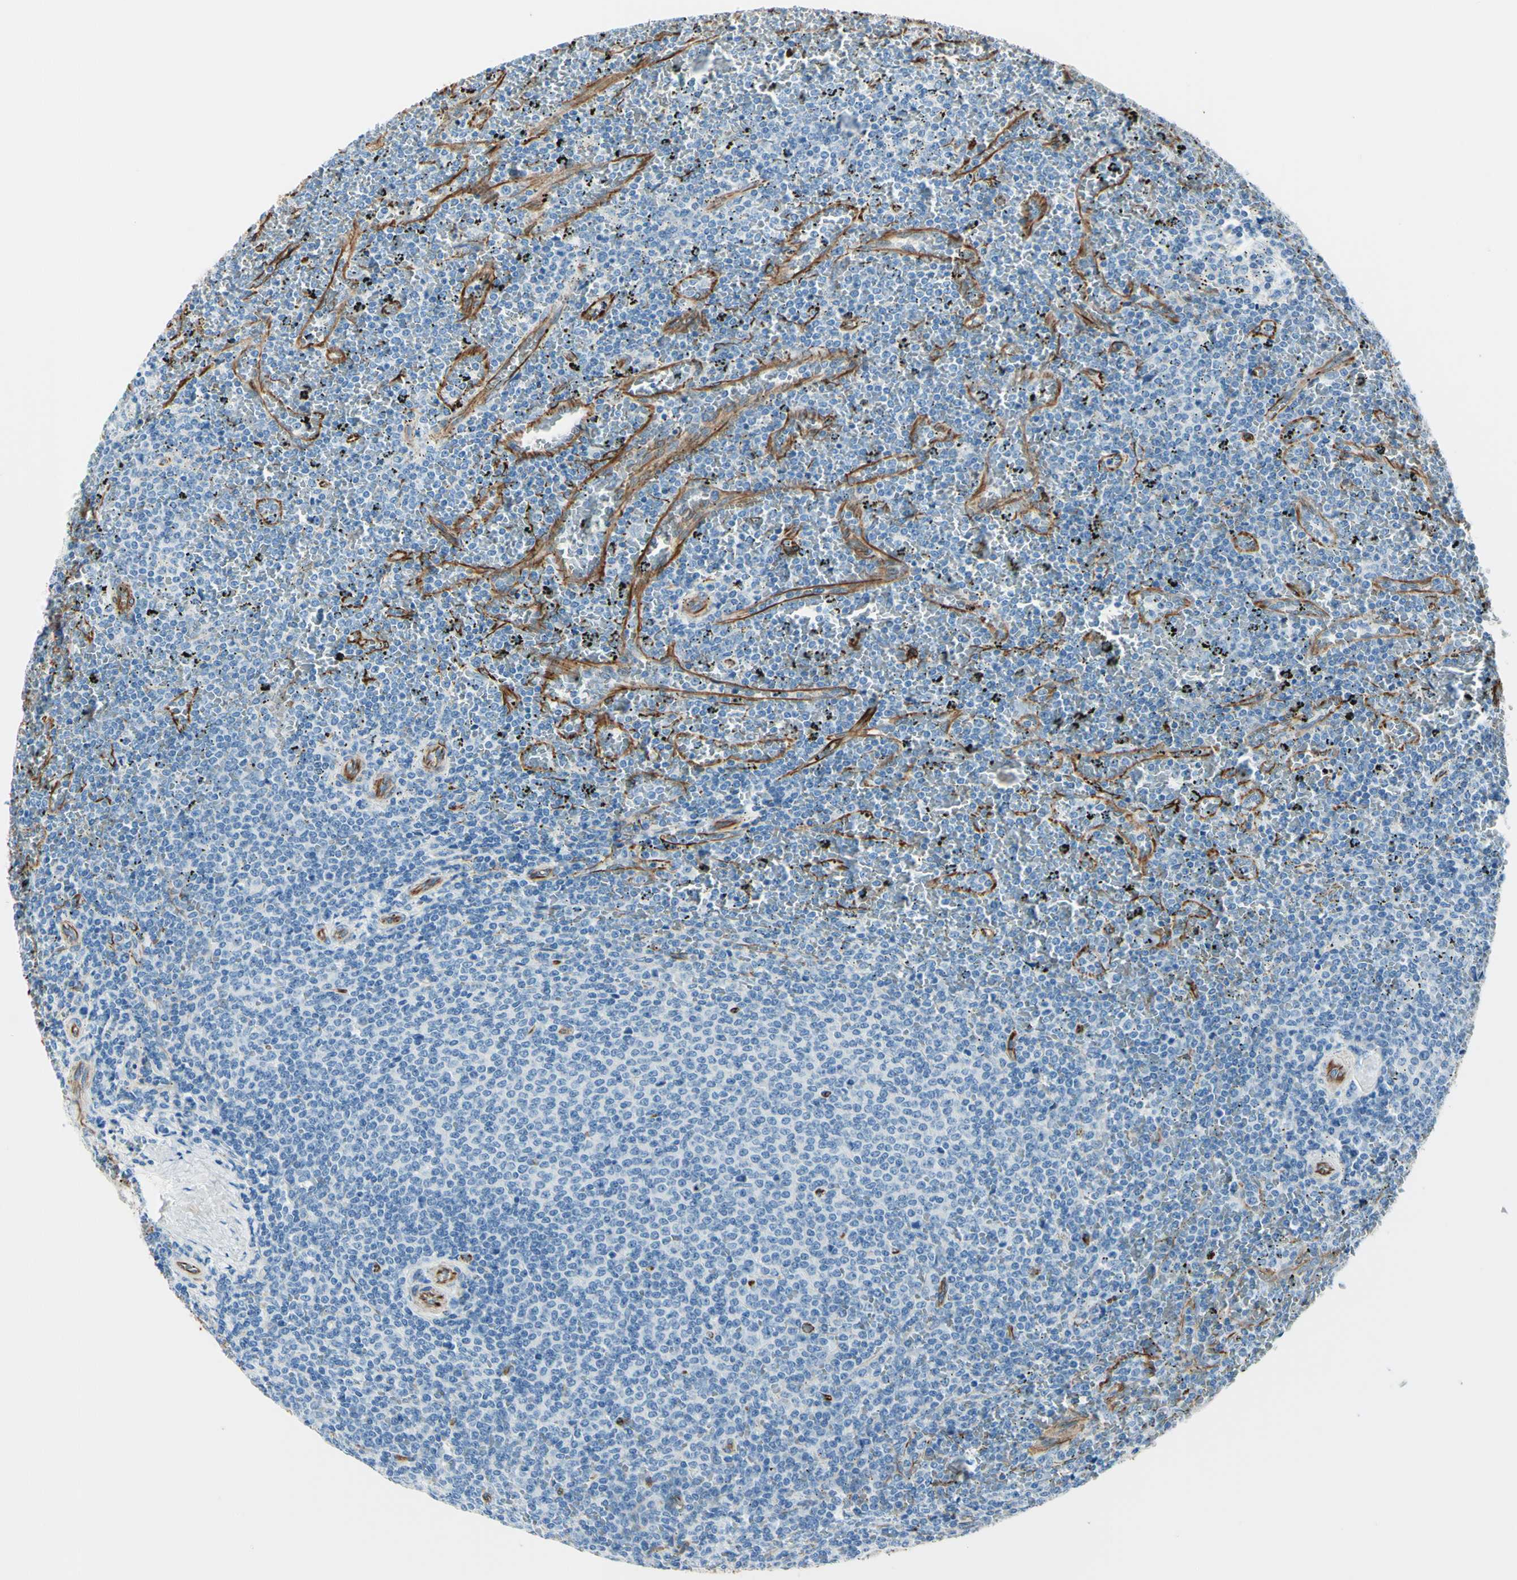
{"staining": {"intensity": "negative", "quantity": "none", "location": "none"}, "tissue": "lymphoma", "cell_type": "Tumor cells", "image_type": "cancer", "snomed": [{"axis": "morphology", "description": "Malignant lymphoma, non-Hodgkin's type, Low grade"}, {"axis": "topography", "description": "Spleen"}], "caption": "Immunohistochemistry micrograph of neoplastic tissue: low-grade malignant lymphoma, non-Hodgkin's type stained with DAB (3,3'-diaminobenzidine) reveals no significant protein positivity in tumor cells.", "gene": "PTH2R", "patient": {"sex": "female", "age": 77}}